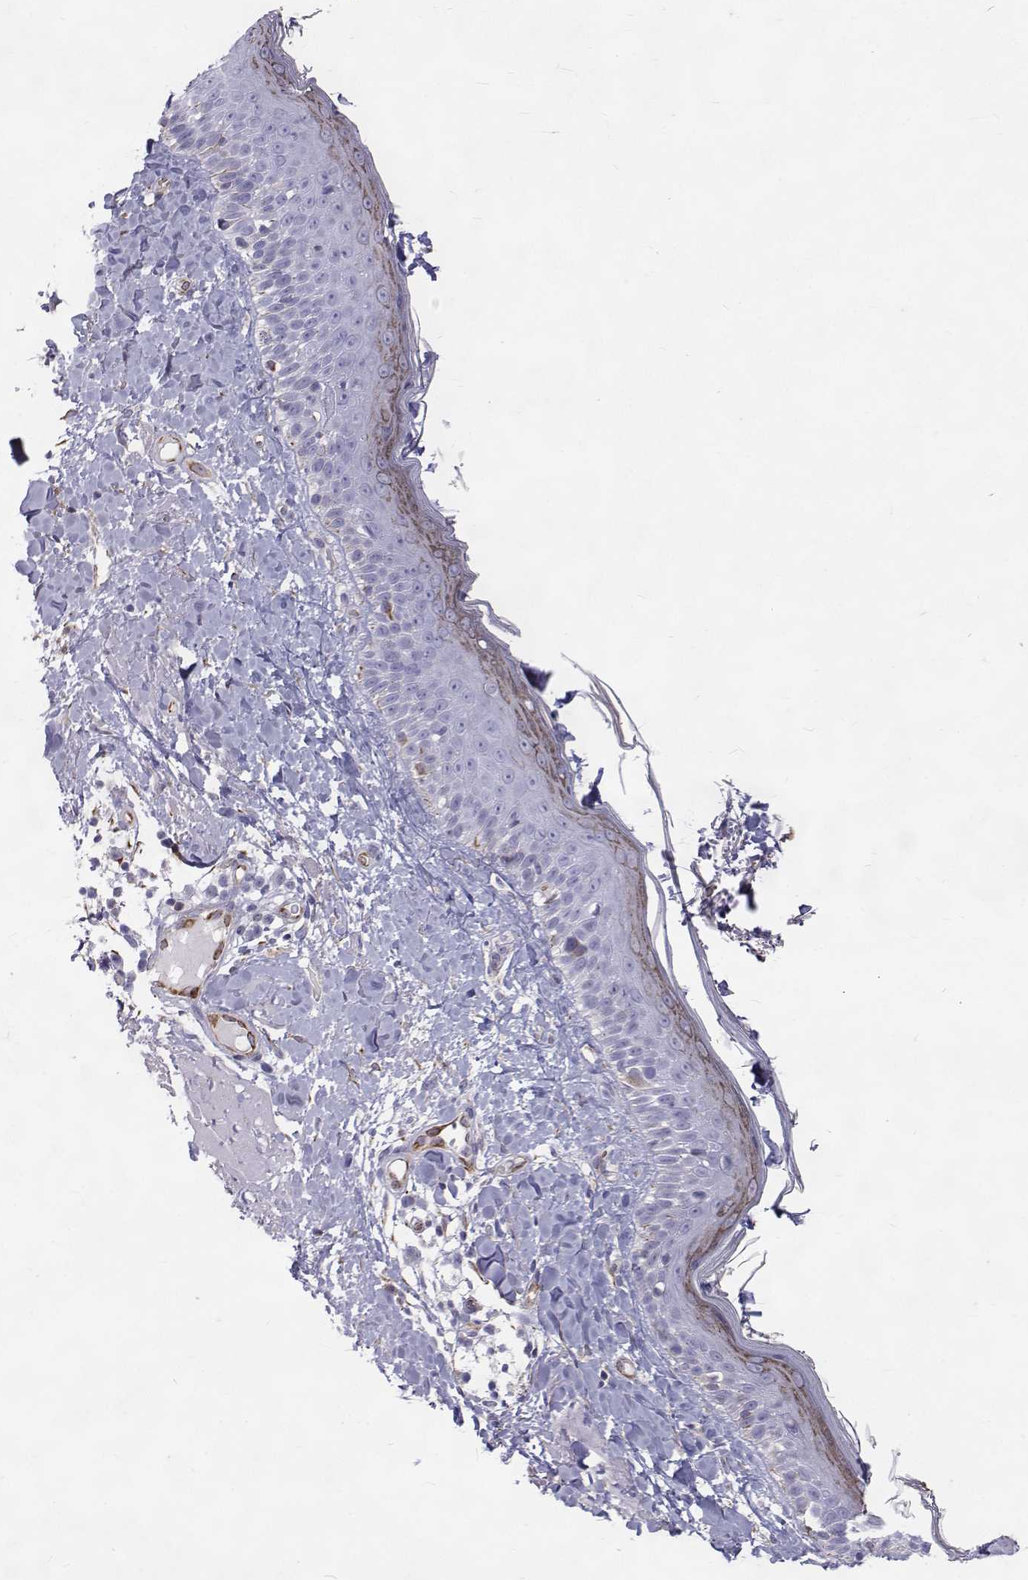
{"staining": {"intensity": "moderate", "quantity": "25%-75%", "location": "cytoplasmic/membranous"}, "tissue": "skin", "cell_type": "Fibroblasts", "image_type": "normal", "snomed": [{"axis": "morphology", "description": "Normal tissue, NOS"}, {"axis": "topography", "description": "Skin"}], "caption": "A micrograph showing moderate cytoplasmic/membranous positivity in approximately 25%-75% of fibroblasts in normal skin, as visualized by brown immunohistochemical staining.", "gene": "OPRPN", "patient": {"sex": "male", "age": 73}}